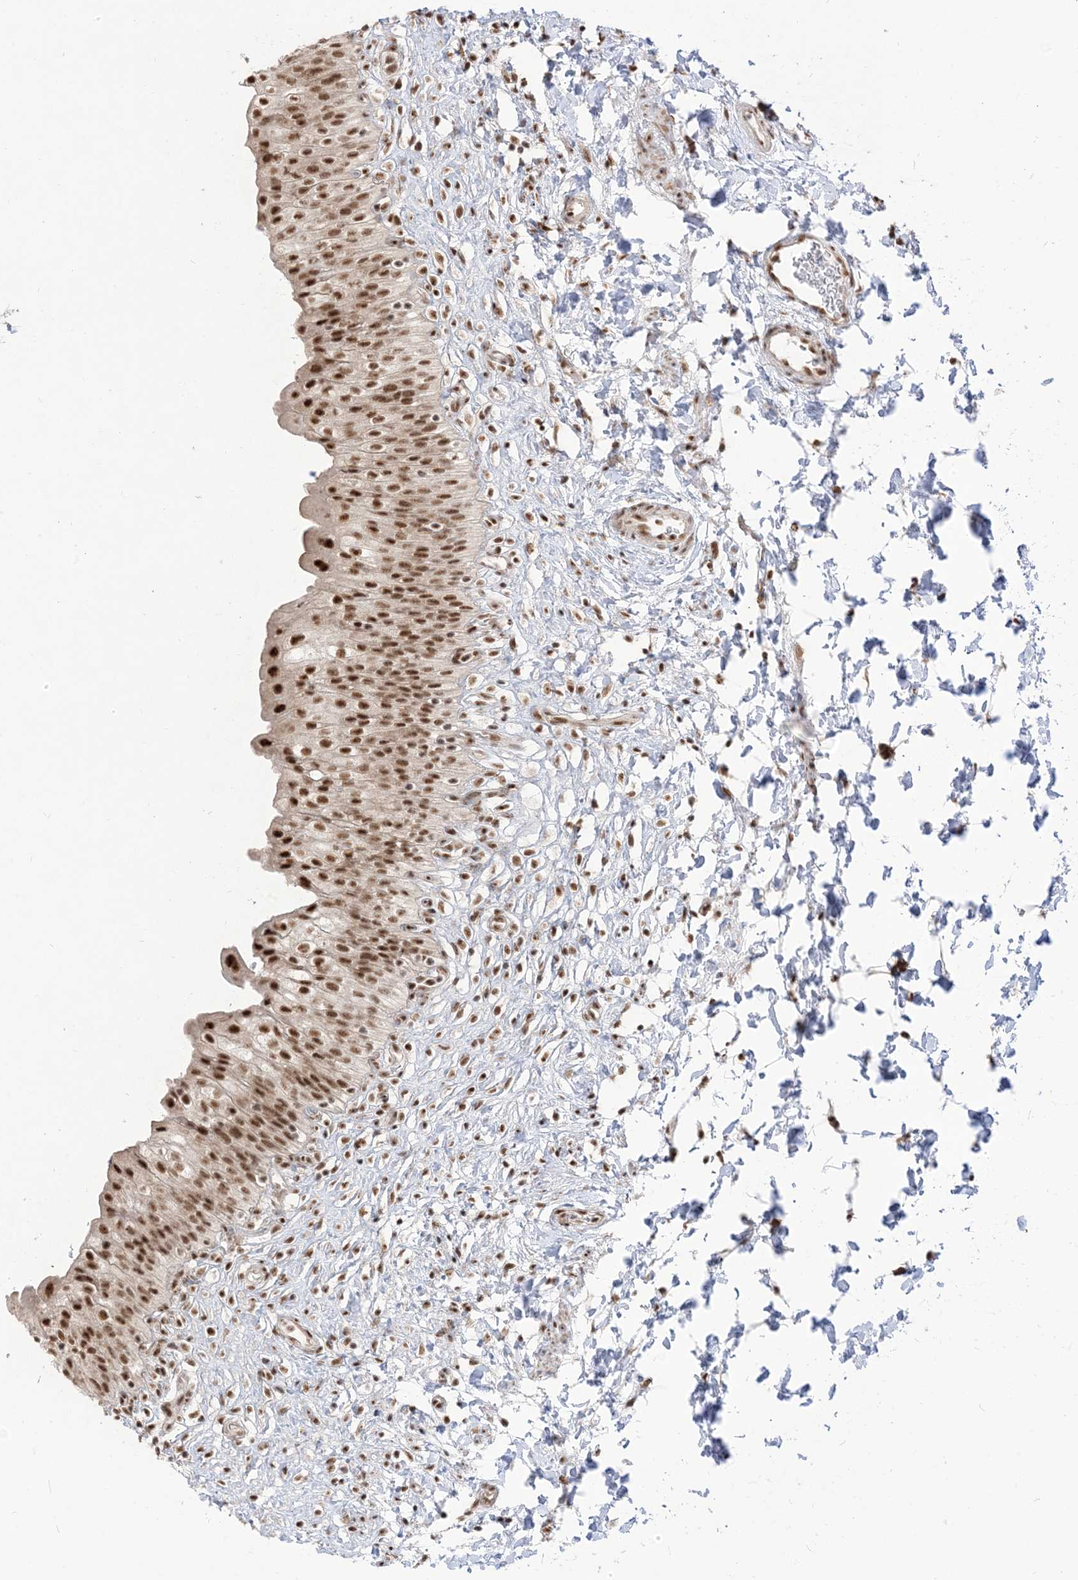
{"staining": {"intensity": "strong", "quantity": ">75%", "location": "nuclear"}, "tissue": "urinary bladder", "cell_type": "Urothelial cells", "image_type": "normal", "snomed": [{"axis": "morphology", "description": "Normal tissue, NOS"}, {"axis": "topography", "description": "Urinary bladder"}], "caption": "Protein staining of benign urinary bladder displays strong nuclear staining in approximately >75% of urothelial cells.", "gene": "ARGLU1", "patient": {"sex": "male", "age": 55}}